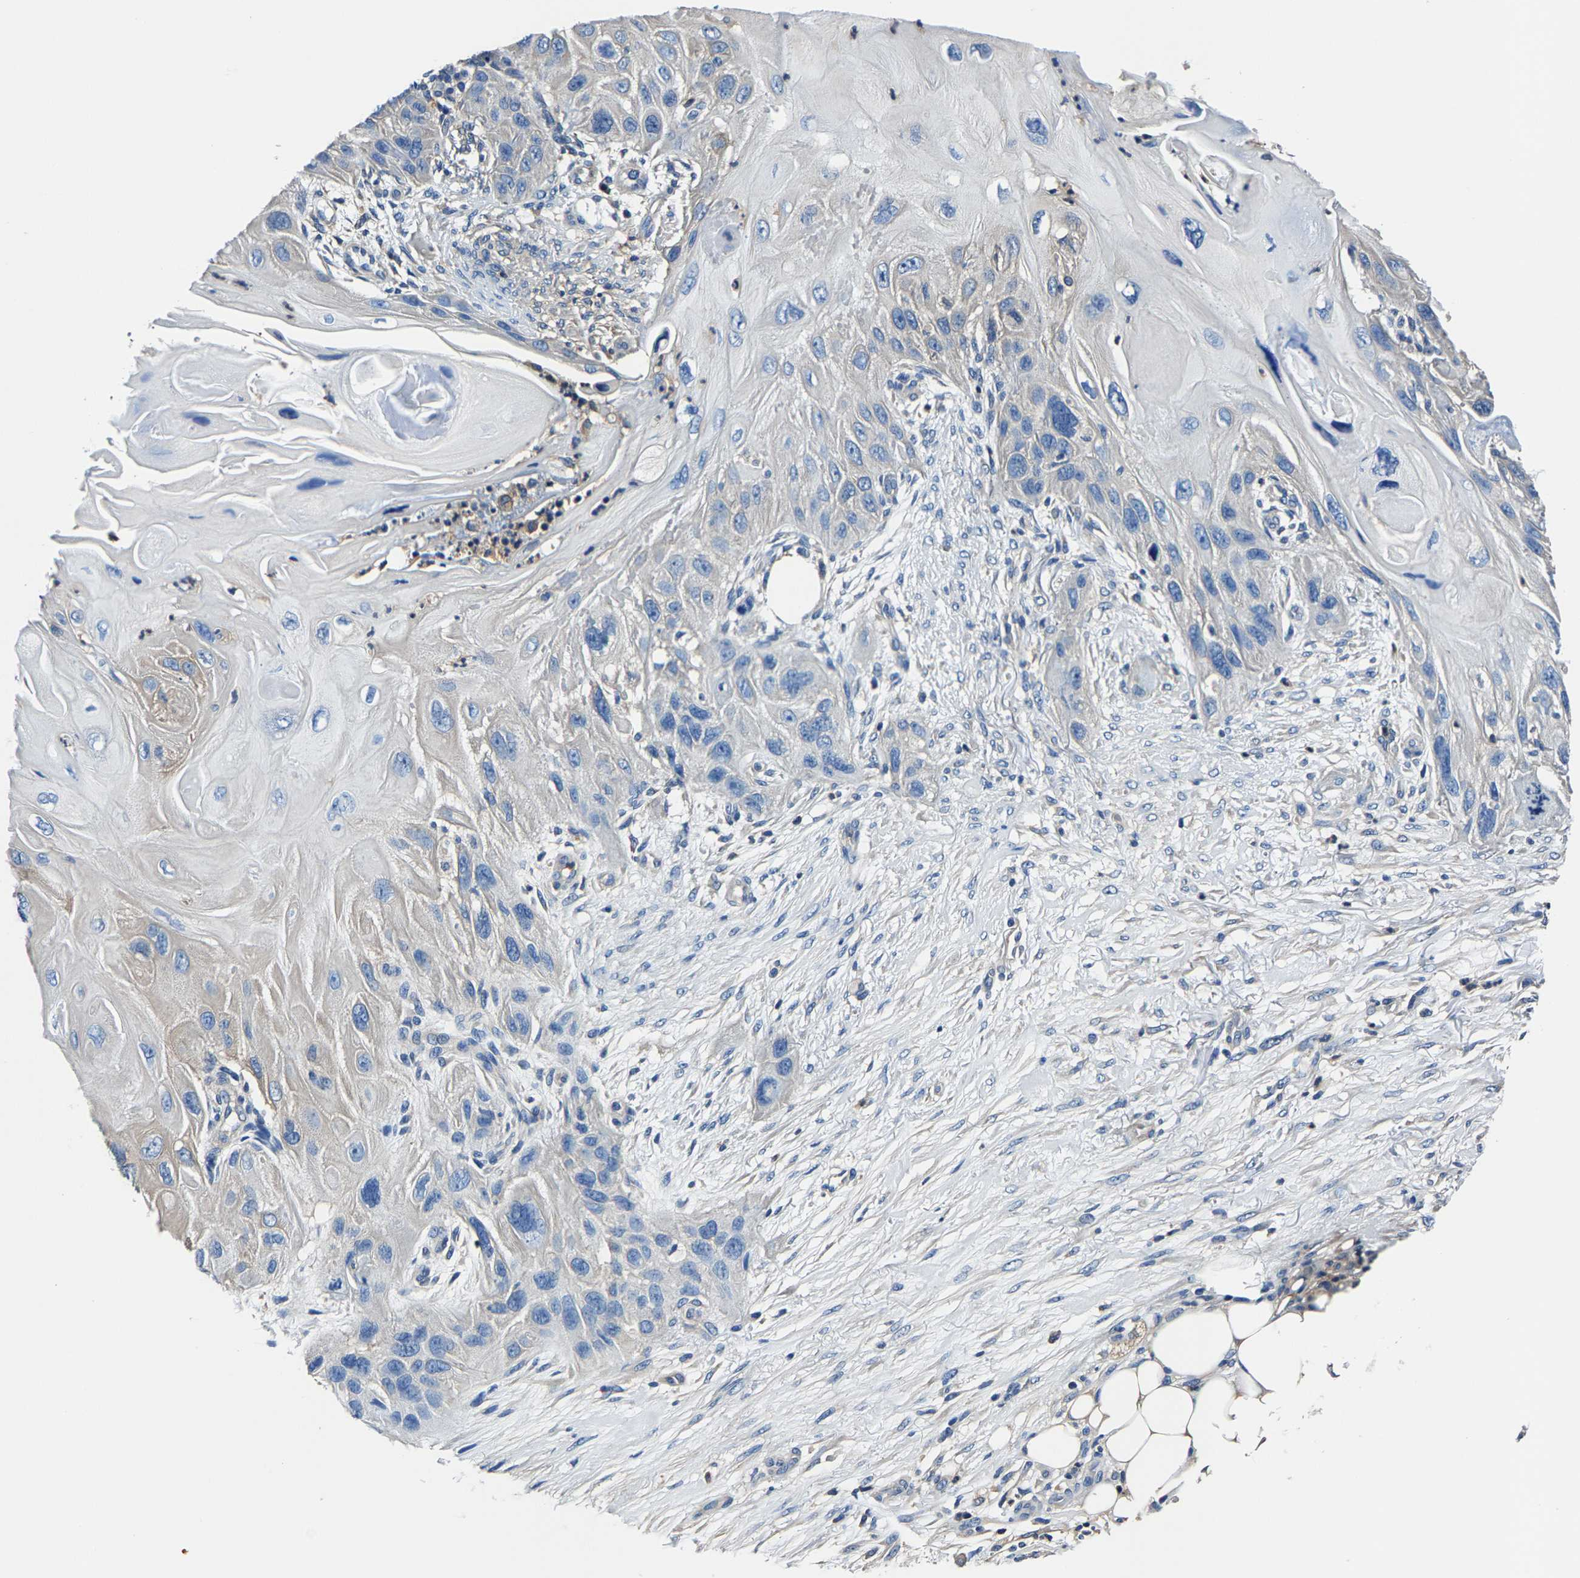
{"staining": {"intensity": "negative", "quantity": "none", "location": "none"}, "tissue": "skin cancer", "cell_type": "Tumor cells", "image_type": "cancer", "snomed": [{"axis": "morphology", "description": "Squamous cell carcinoma, NOS"}, {"axis": "topography", "description": "Skin"}], "caption": "This is an immunohistochemistry micrograph of skin cancer (squamous cell carcinoma). There is no expression in tumor cells.", "gene": "ALDOB", "patient": {"sex": "female", "age": 77}}